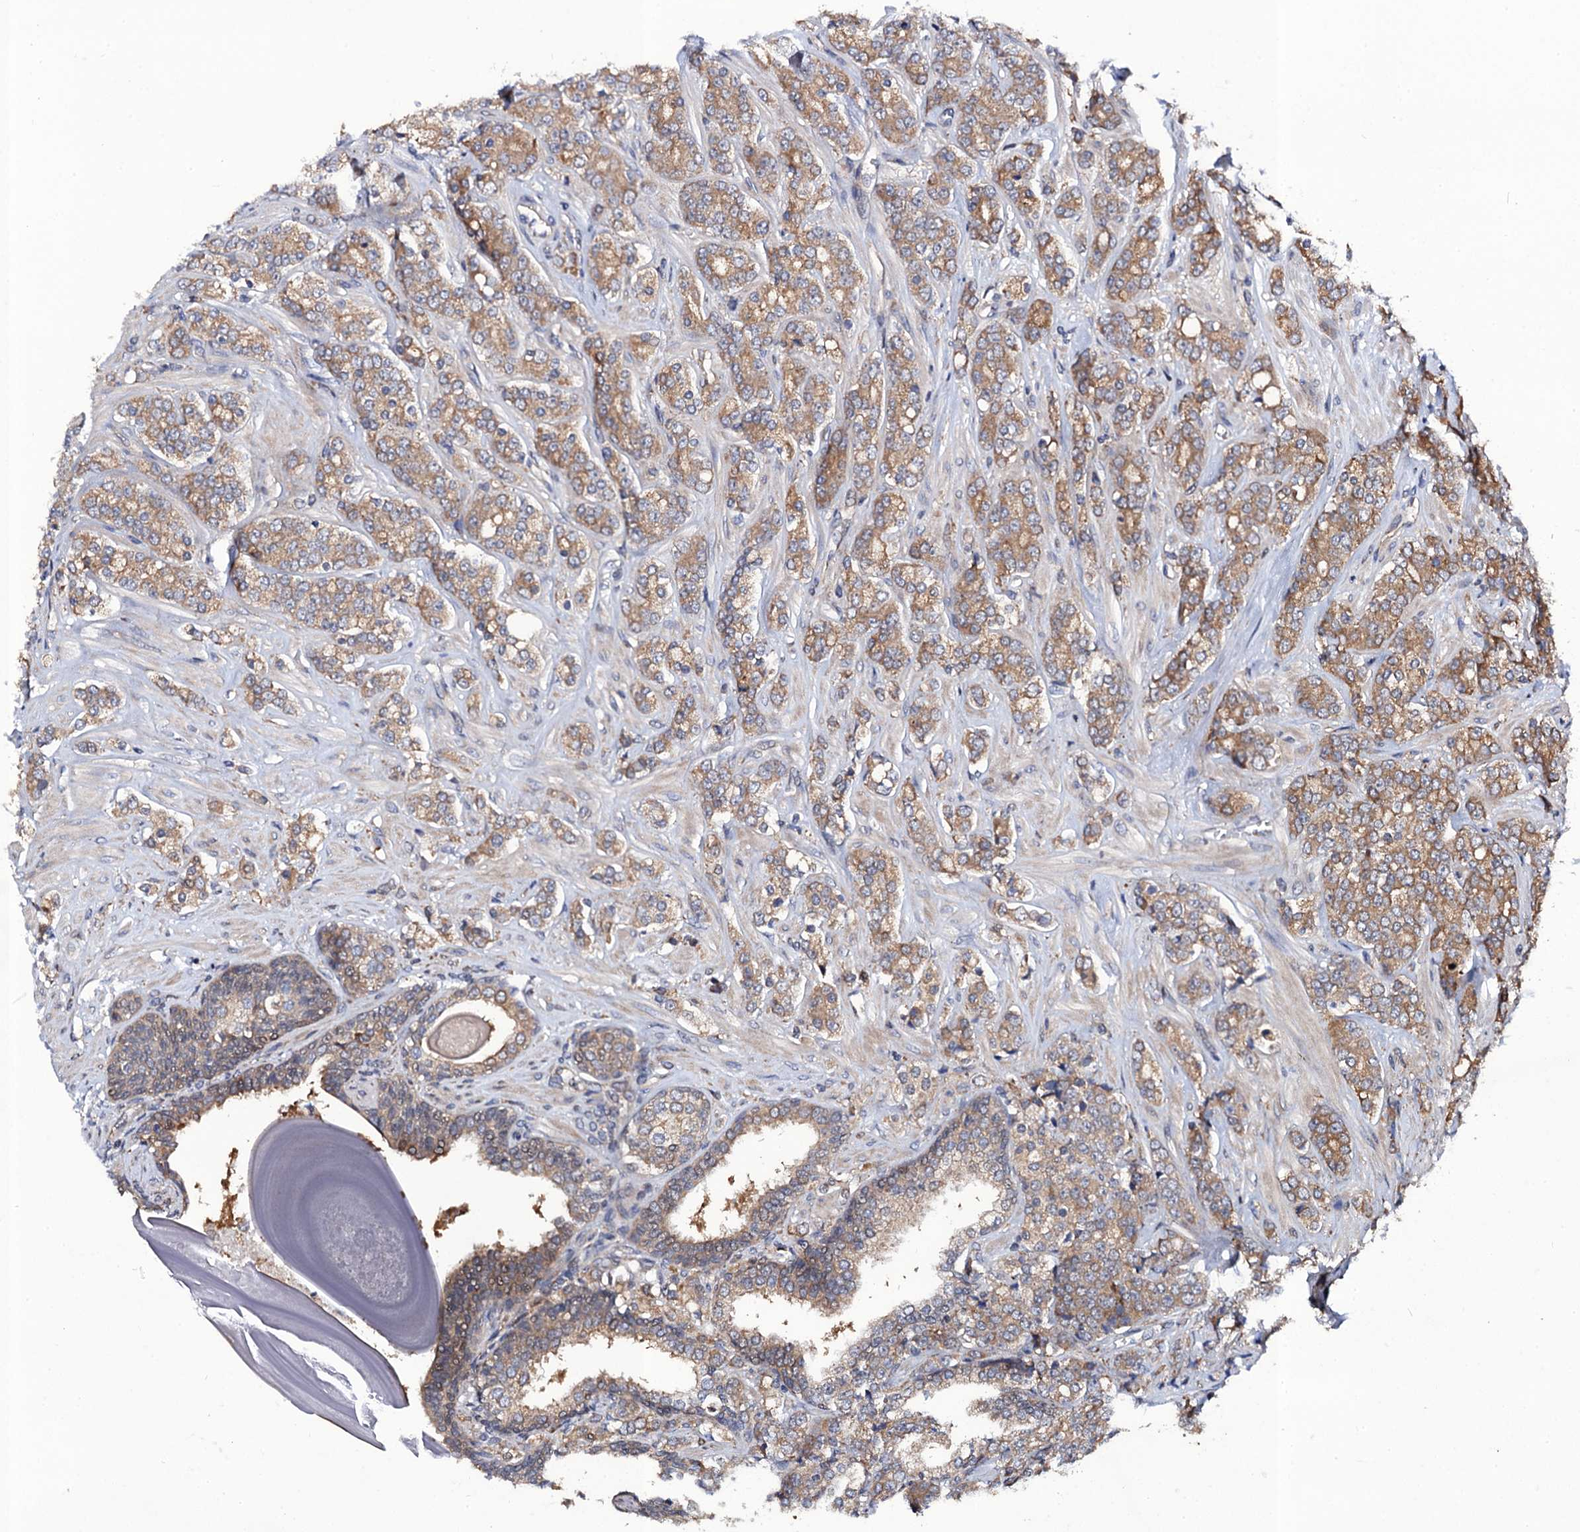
{"staining": {"intensity": "moderate", "quantity": ">75%", "location": "cytoplasmic/membranous"}, "tissue": "prostate cancer", "cell_type": "Tumor cells", "image_type": "cancer", "snomed": [{"axis": "morphology", "description": "Adenocarcinoma, High grade"}, {"axis": "topography", "description": "Prostate"}], "caption": "Adenocarcinoma (high-grade) (prostate) stained for a protein reveals moderate cytoplasmic/membranous positivity in tumor cells.", "gene": "PGLS", "patient": {"sex": "male", "age": 62}}